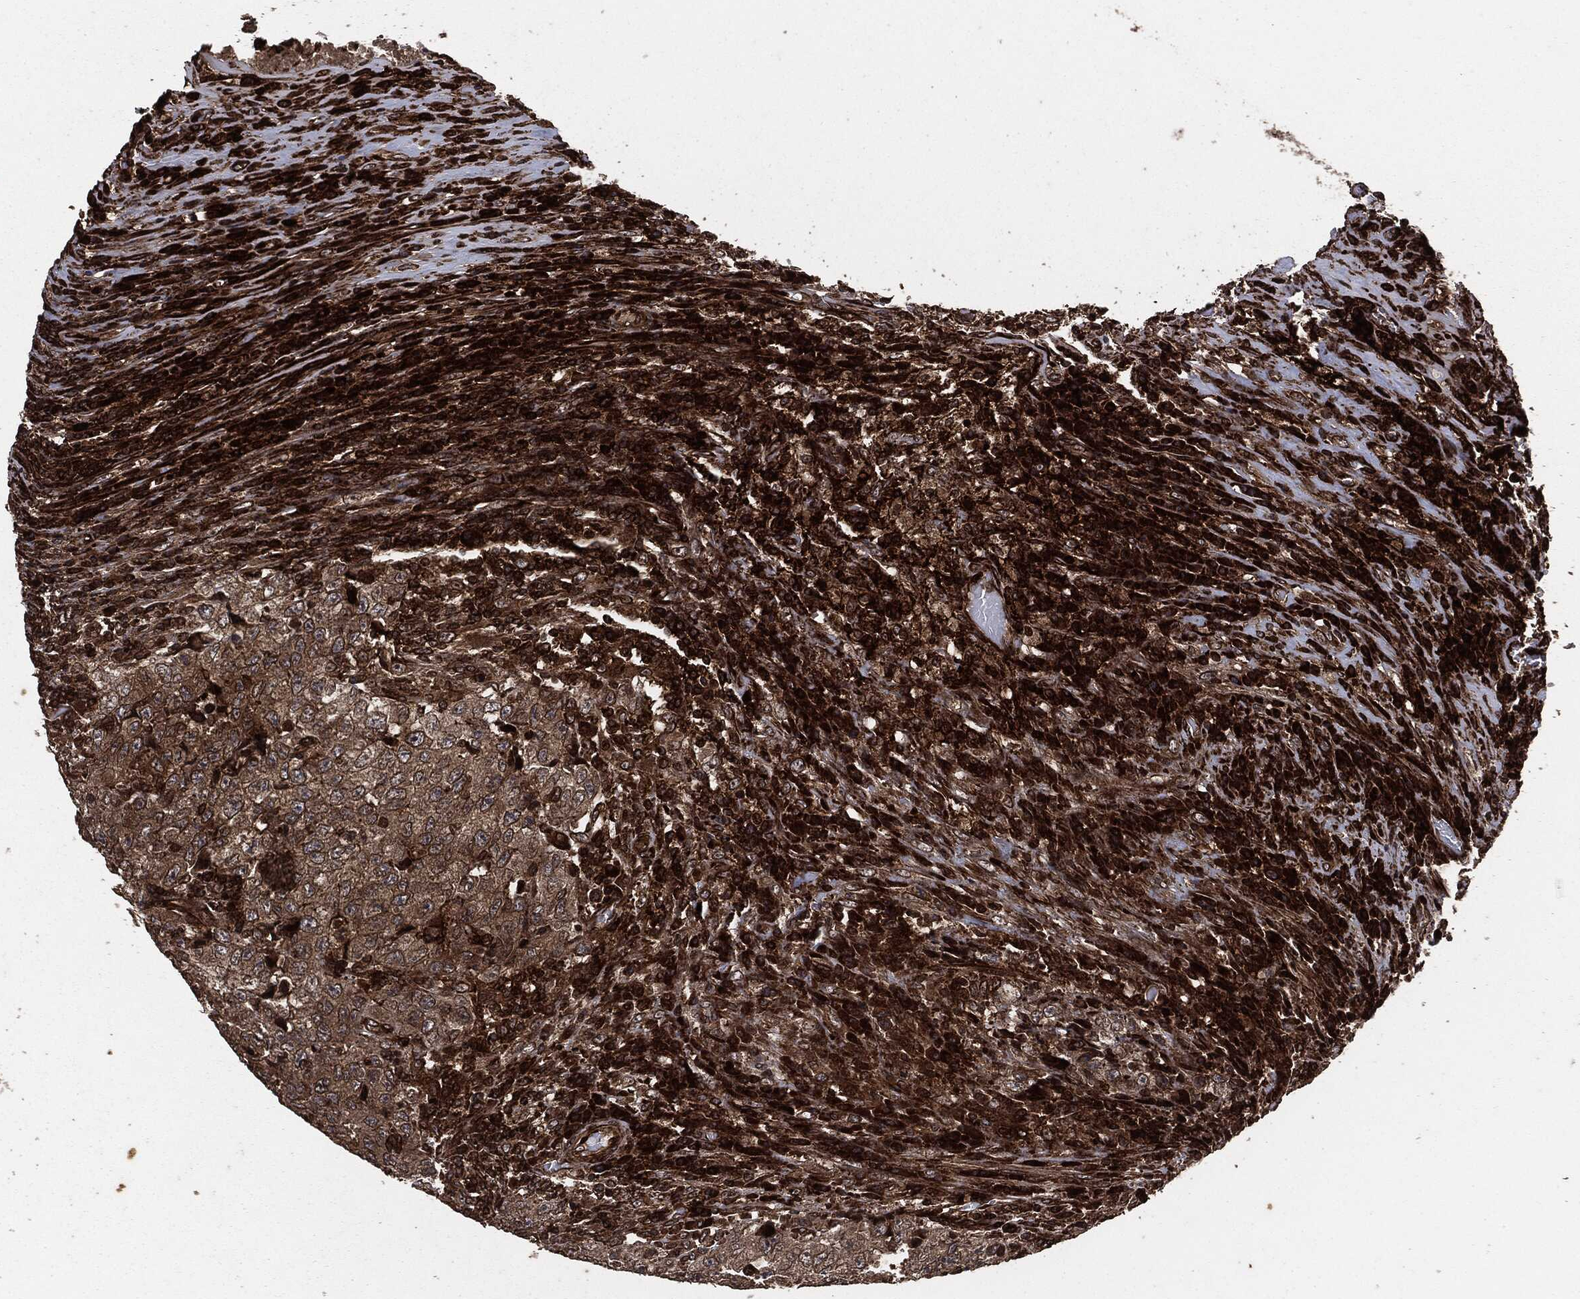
{"staining": {"intensity": "weak", "quantity": ">75%", "location": "cytoplasmic/membranous"}, "tissue": "testis cancer", "cell_type": "Tumor cells", "image_type": "cancer", "snomed": [{"axis": "morphology", "description": "Necrosis, NOS"}, {"axis": "morphology", "description": "Carcinoma, Embryonal, NOS"}, {"axis": "topography", "description": "Testis"}], "caption": "Protein expression analysis of human testis cancer reveals weak cytoplasmic/membranous positivity in about >75% of tumor cells.", "gene": "IFIT1", "patient": {"sex": "male", "age": 19}}